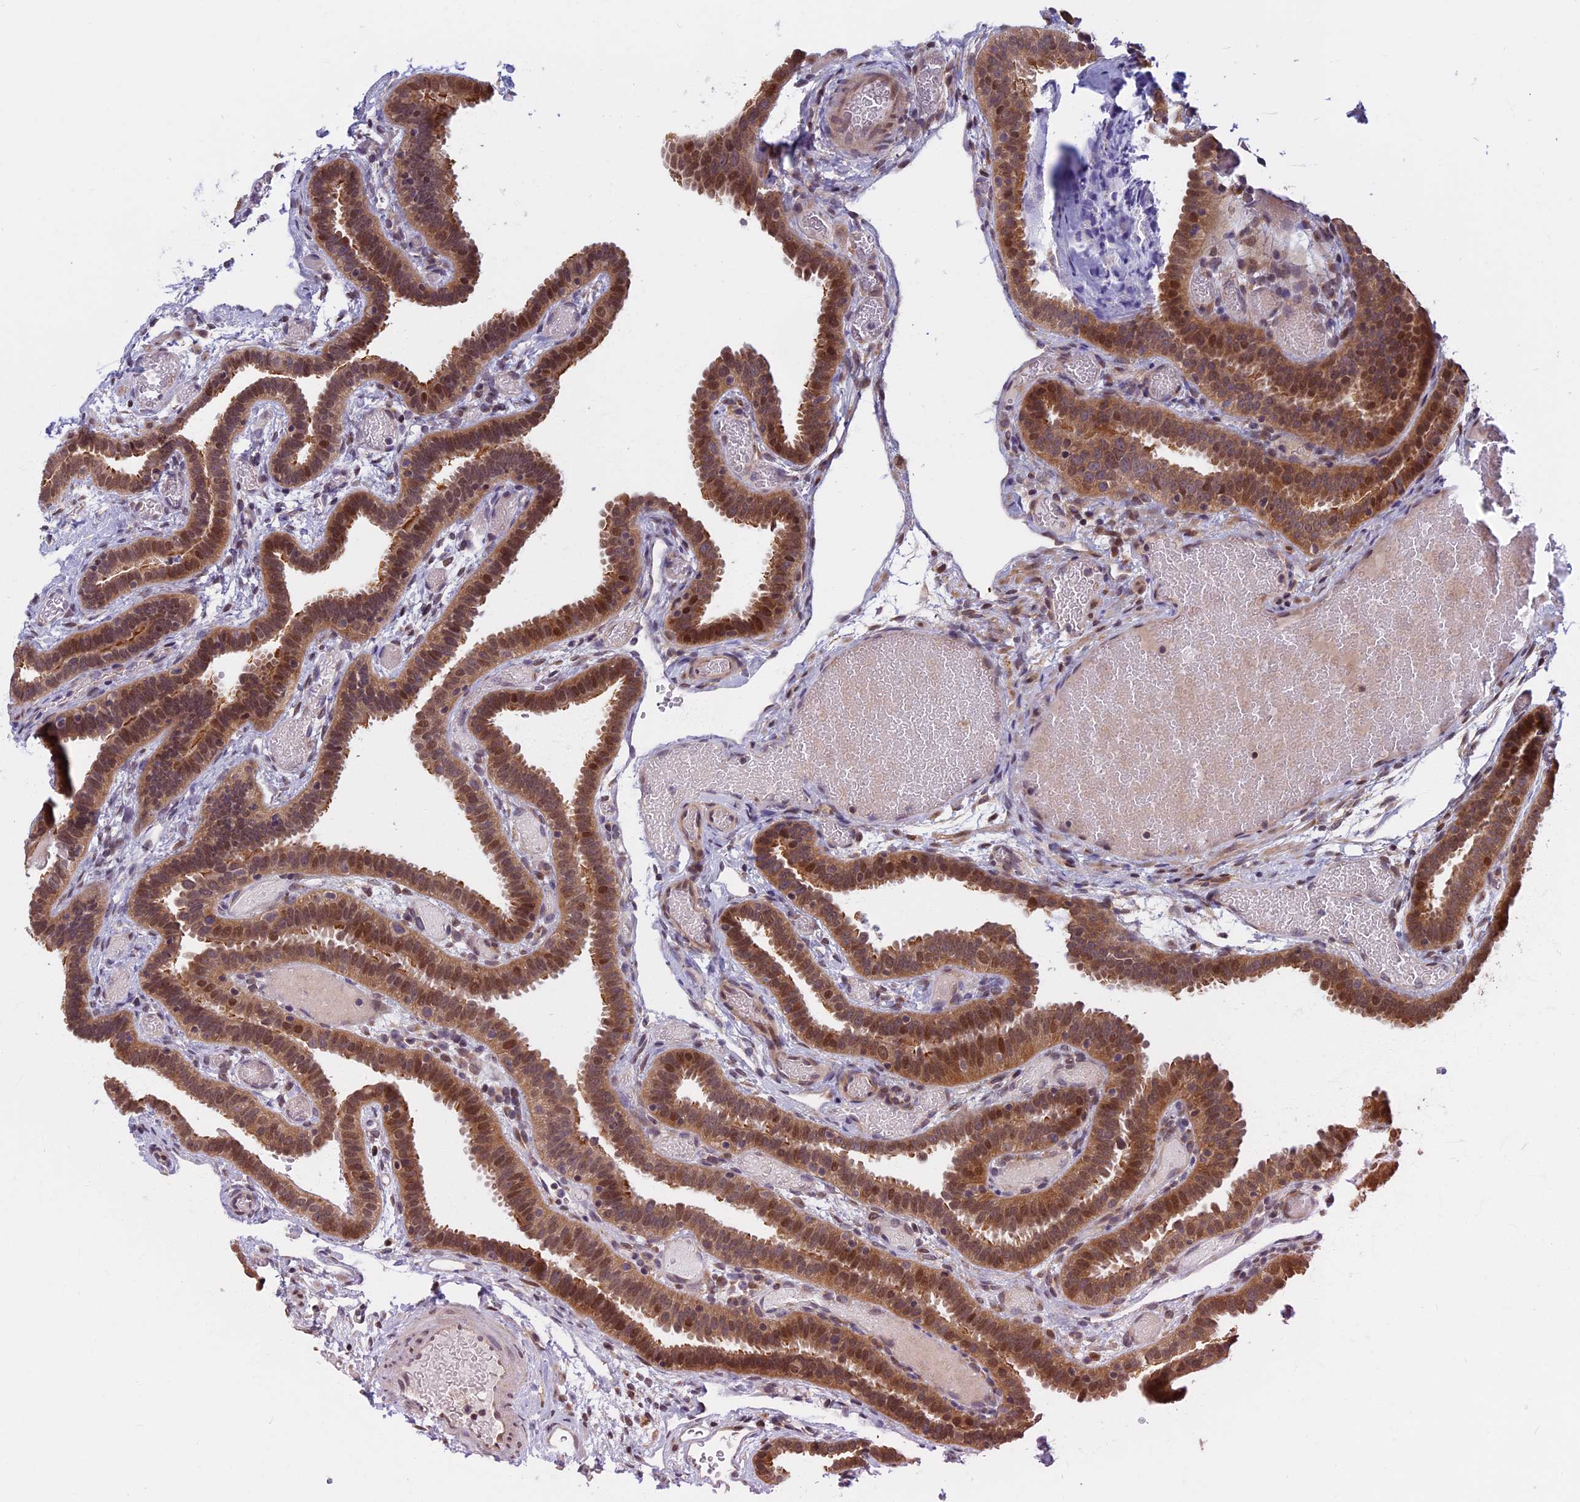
{"staining": {"intensity": "moderate", "quantity": ">75%", "location": "cytoplasmic/membranous,nuclear"}, "tissue": "fallopian tube", "cell_type": "Glandular cells", "image_type": "normal", "snomed": [{"axis": "morphology", "description": "Normal tissue, NOS"}, {"axis": "topography", "description": "Fallopian tube"}], "caption": "Unremarkable fallopian tube demonstrates moderate cytoplasmic/membranous,nuclear expression in about >75% of glandular cells (DAB (3,3'-diaminobenzidine) IHC, brown staining for protein, blue staining for nuclei)..", "gene": "CCDC113", "patient": {"sex": "female", "age": 37}}